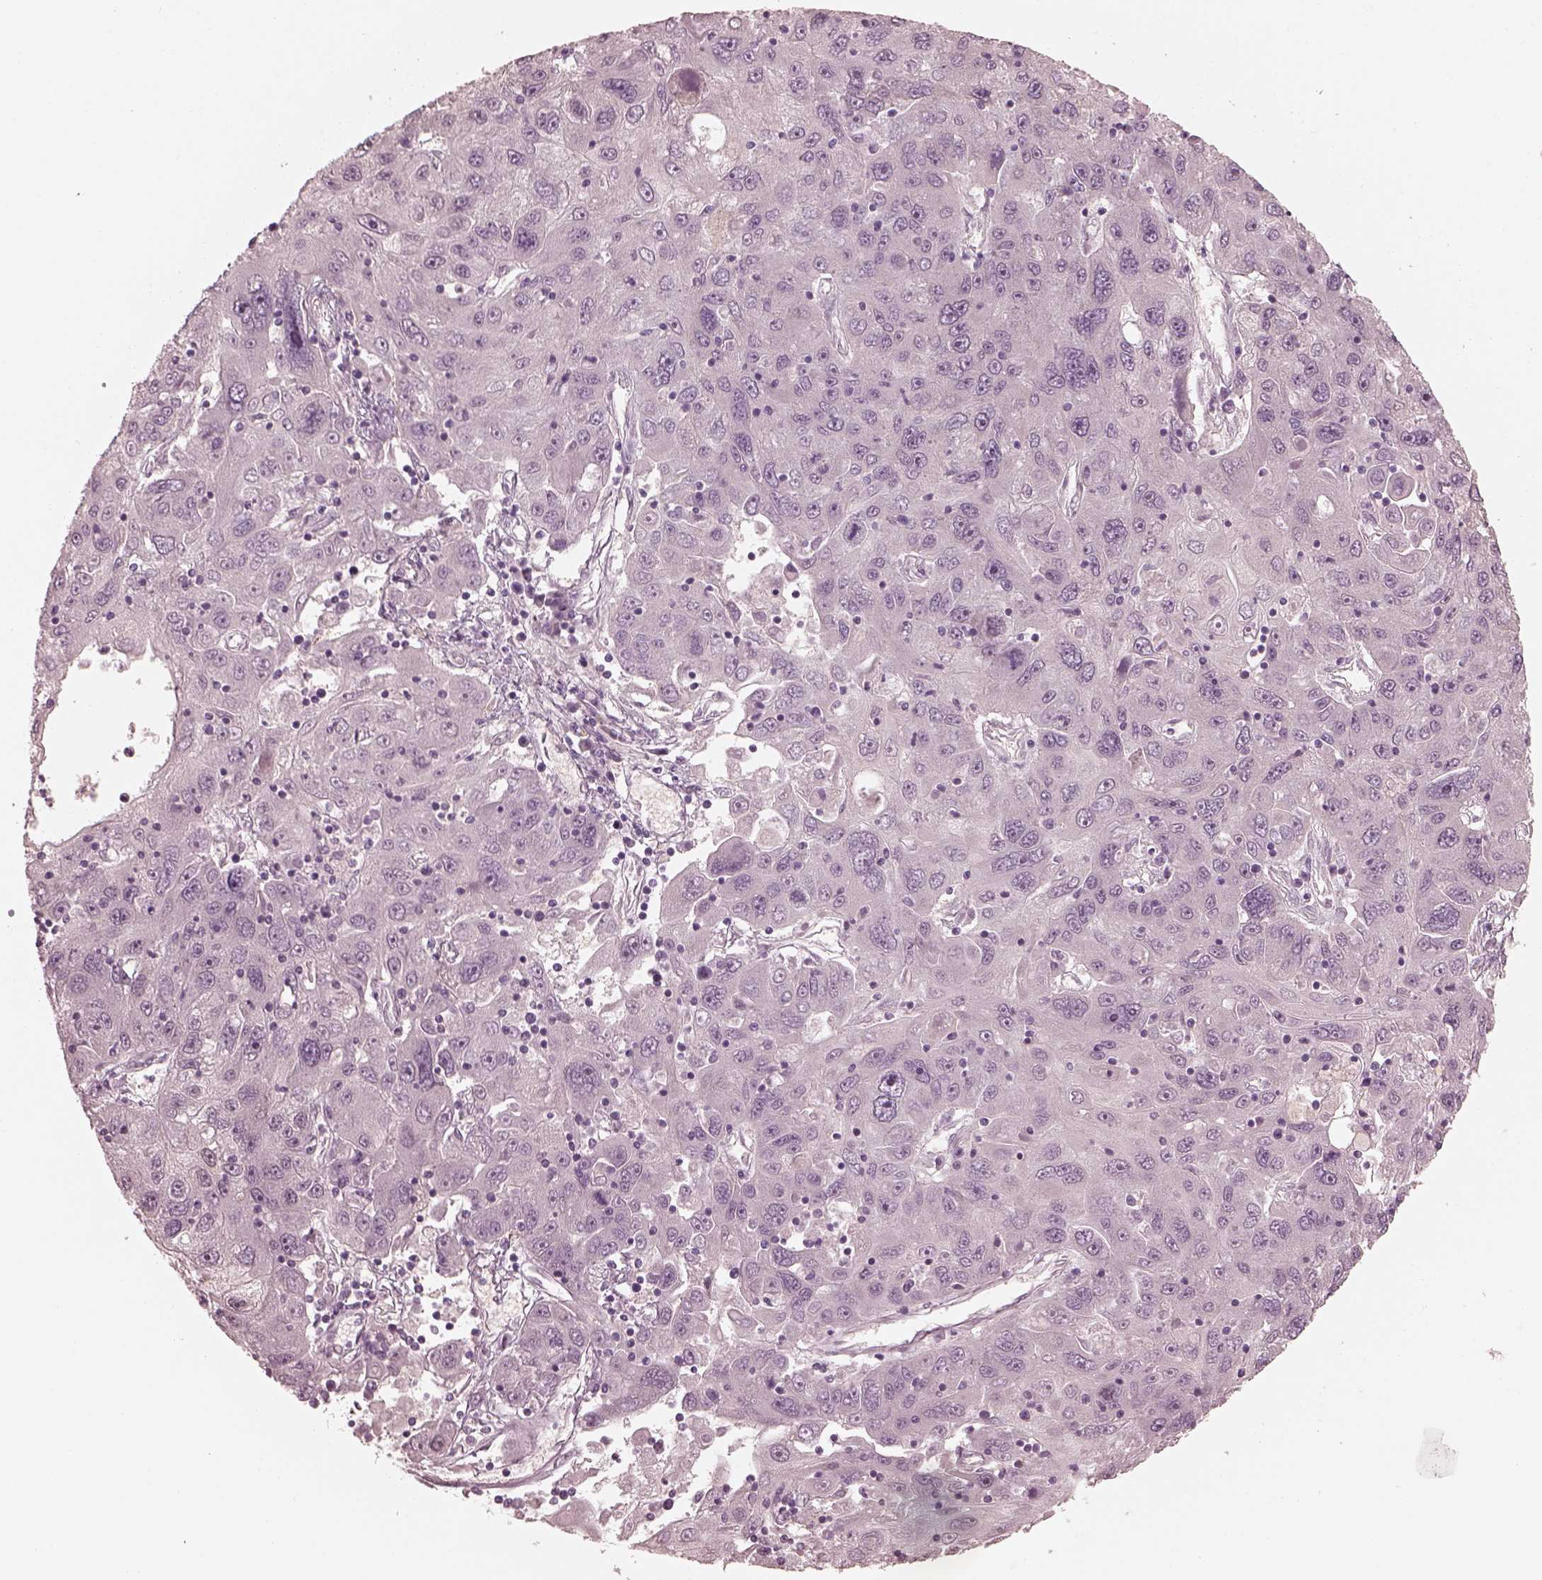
{"staining": {"intensity": "negative", "quantity": "none", "location": "none"}, "tissue": "stomach cancer", "cell_type": "Tumor cells", "image_type": "cancer", "snomed": [{"axis": "morphology", "description": "Adenocarcinoma, NOS"}, {"axis": "topography", "description": "Stomach"}], "caption": "Adenocarcinoma (stomach) was stained to show a protein in brown. There is no significant expression in tumor cells.", "gene": "C2orf81", "patient": {"sex": "male", "age": 56}}